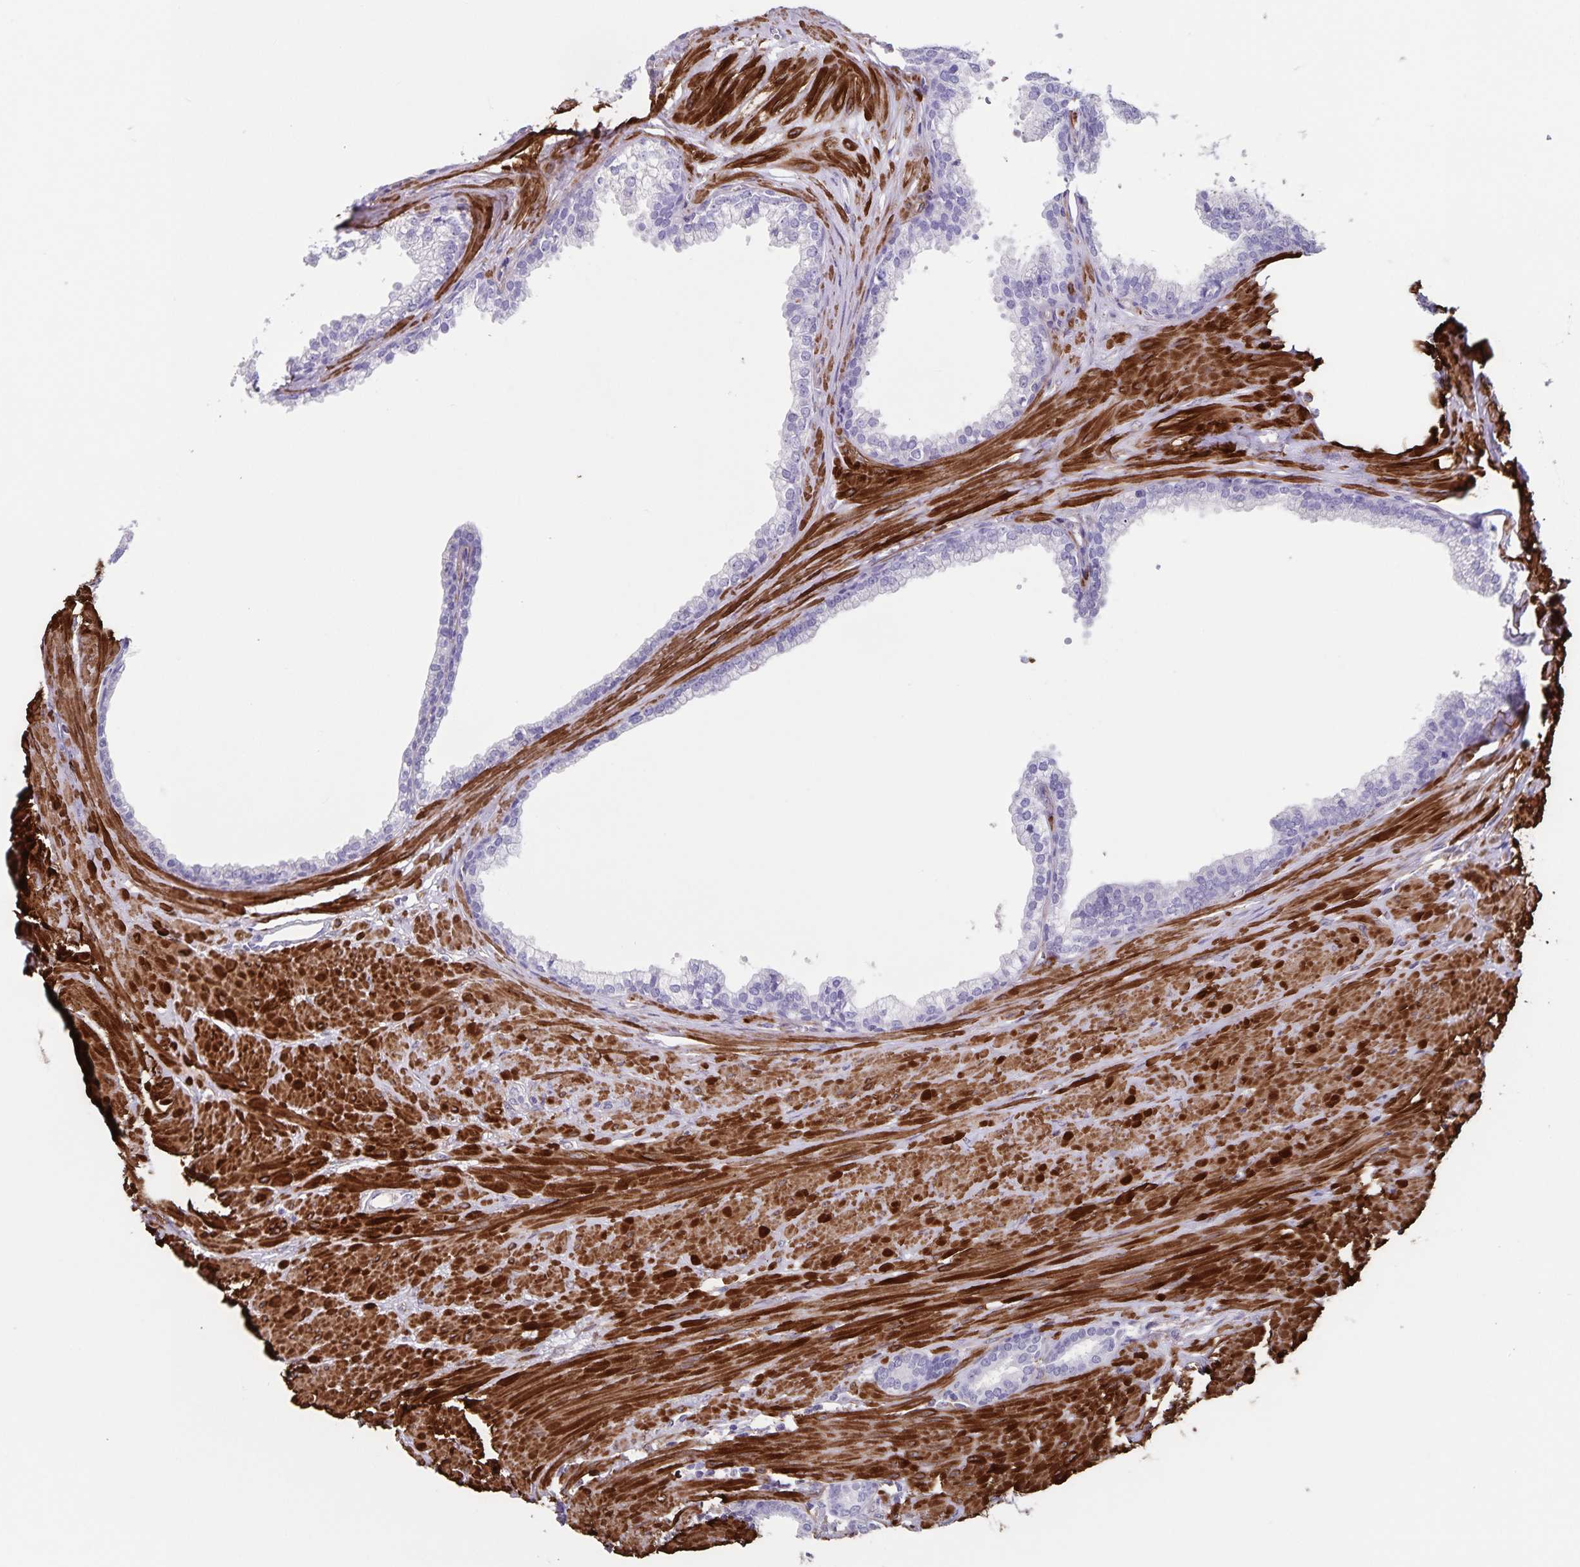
{"staining": {"intensity": "negative", "quantity": "none", "location": "none"}, "tissue": "prostate", "cell_type": "Glandular cells", "image_type": "normal", "snomed": [{"axis": "morphology", "description": "Normal tissue, NOS"}, {"axis": "topography", "description": "Prostate"}, {"axis": "topography", "description": "Peripheral nerve tissue"}], "caption": "An immunohistochemistry micrograph of unremarkable prostate is shown. There is no staining in glandular cells of prostate. (DAB IHC with hematoxylin counter stain).", "gene": "SYNM", "patient": {"sex": "male", "age": 55}}